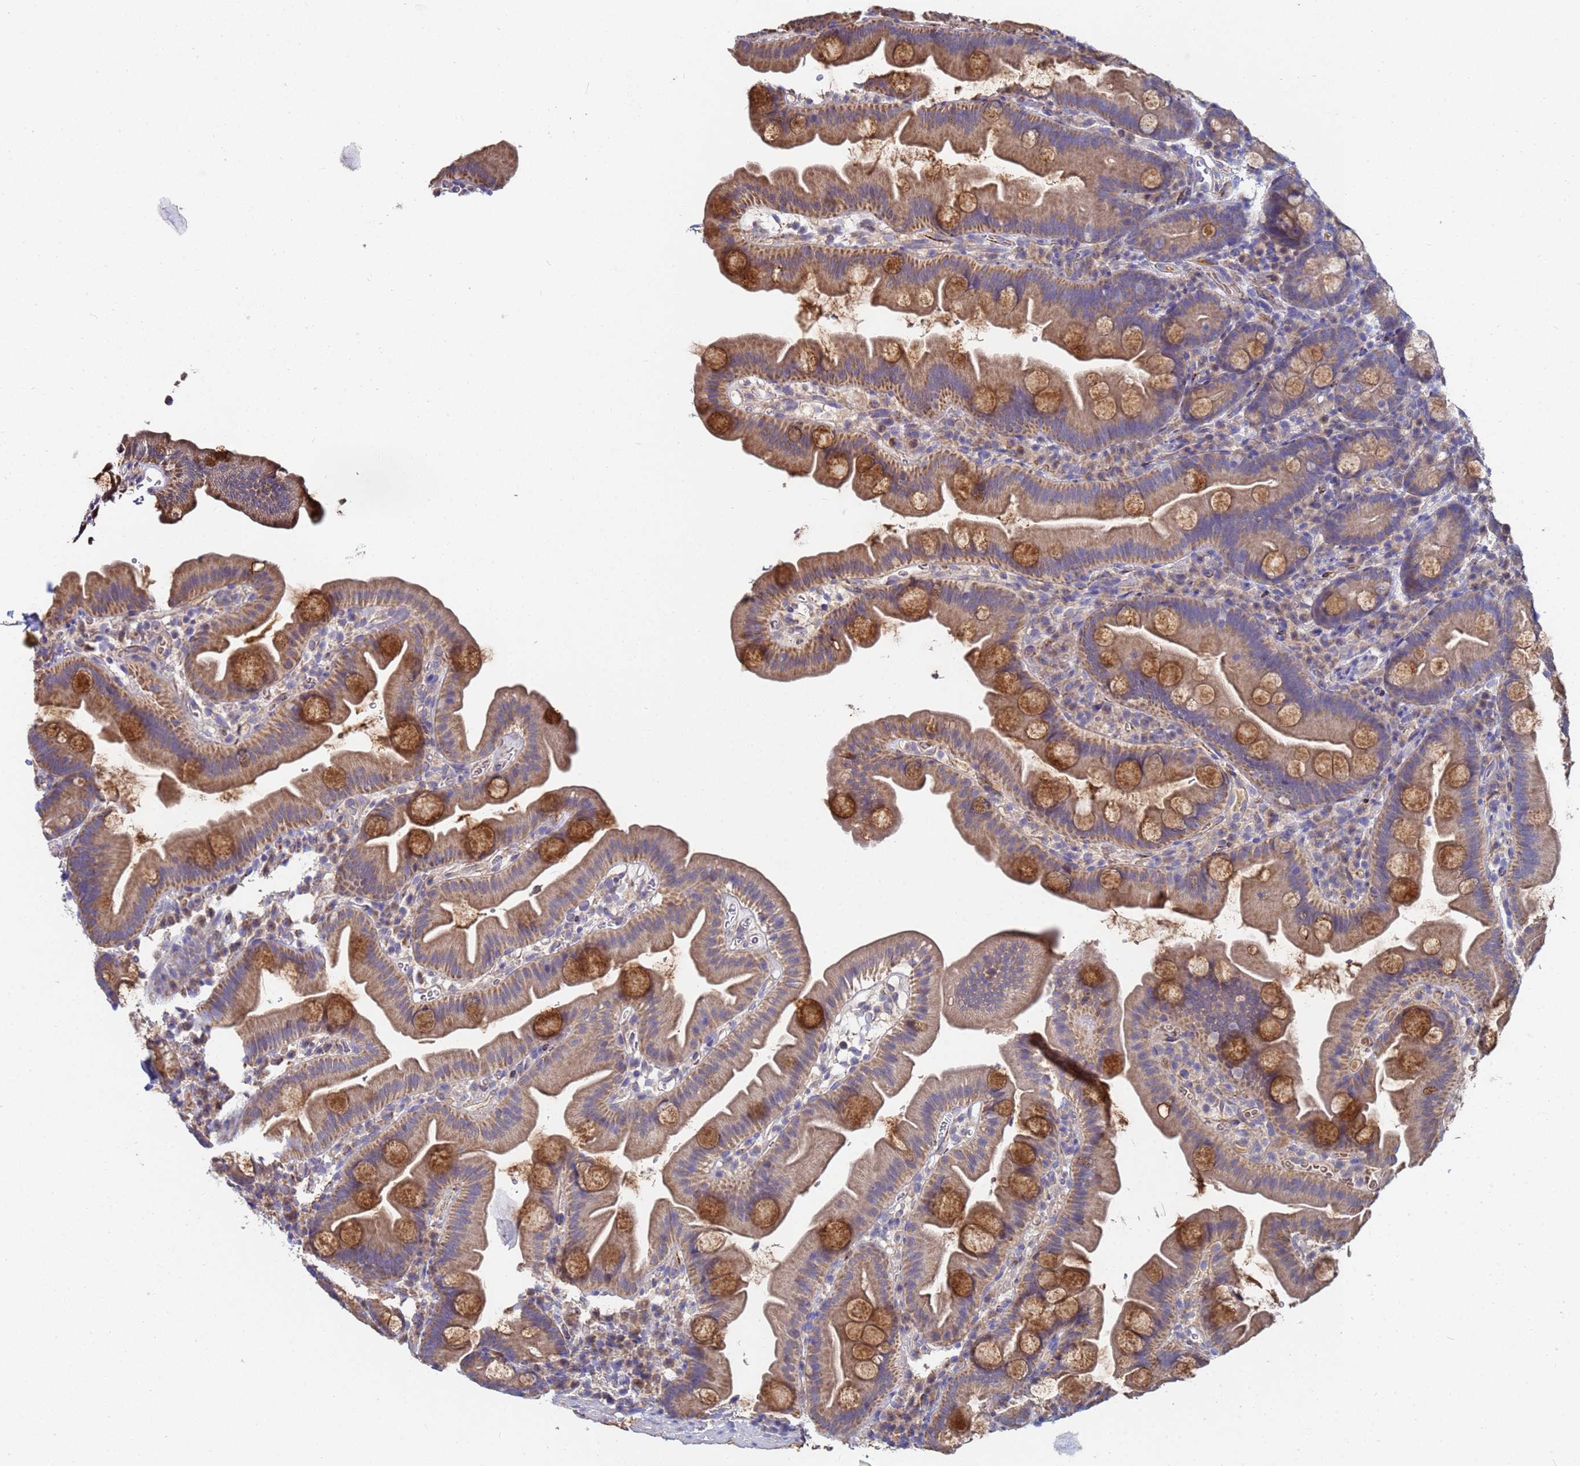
{"staining": {"intensity": "strong", "quantity": "25%-75%", "location": "cytoplasmic/membranous"}, "tissue": "small intestine", "cell_type": "Glandular cells", "image_type": "normal", "snomed": [{"axis": "morphology", "description": "Normal tissue, NOS"}, {"axis": "topography", "description": "Small intestine"}], "caption": "Strong cytoplasmic/membranous protein positivity is seen in about 25%-75% of glandular cells in small intestine. (brown staining indicates protein expression, while blue staining denotes nuclei).", "gene": "C5orf34", "patient": {"sex": "female", "age": 68}}